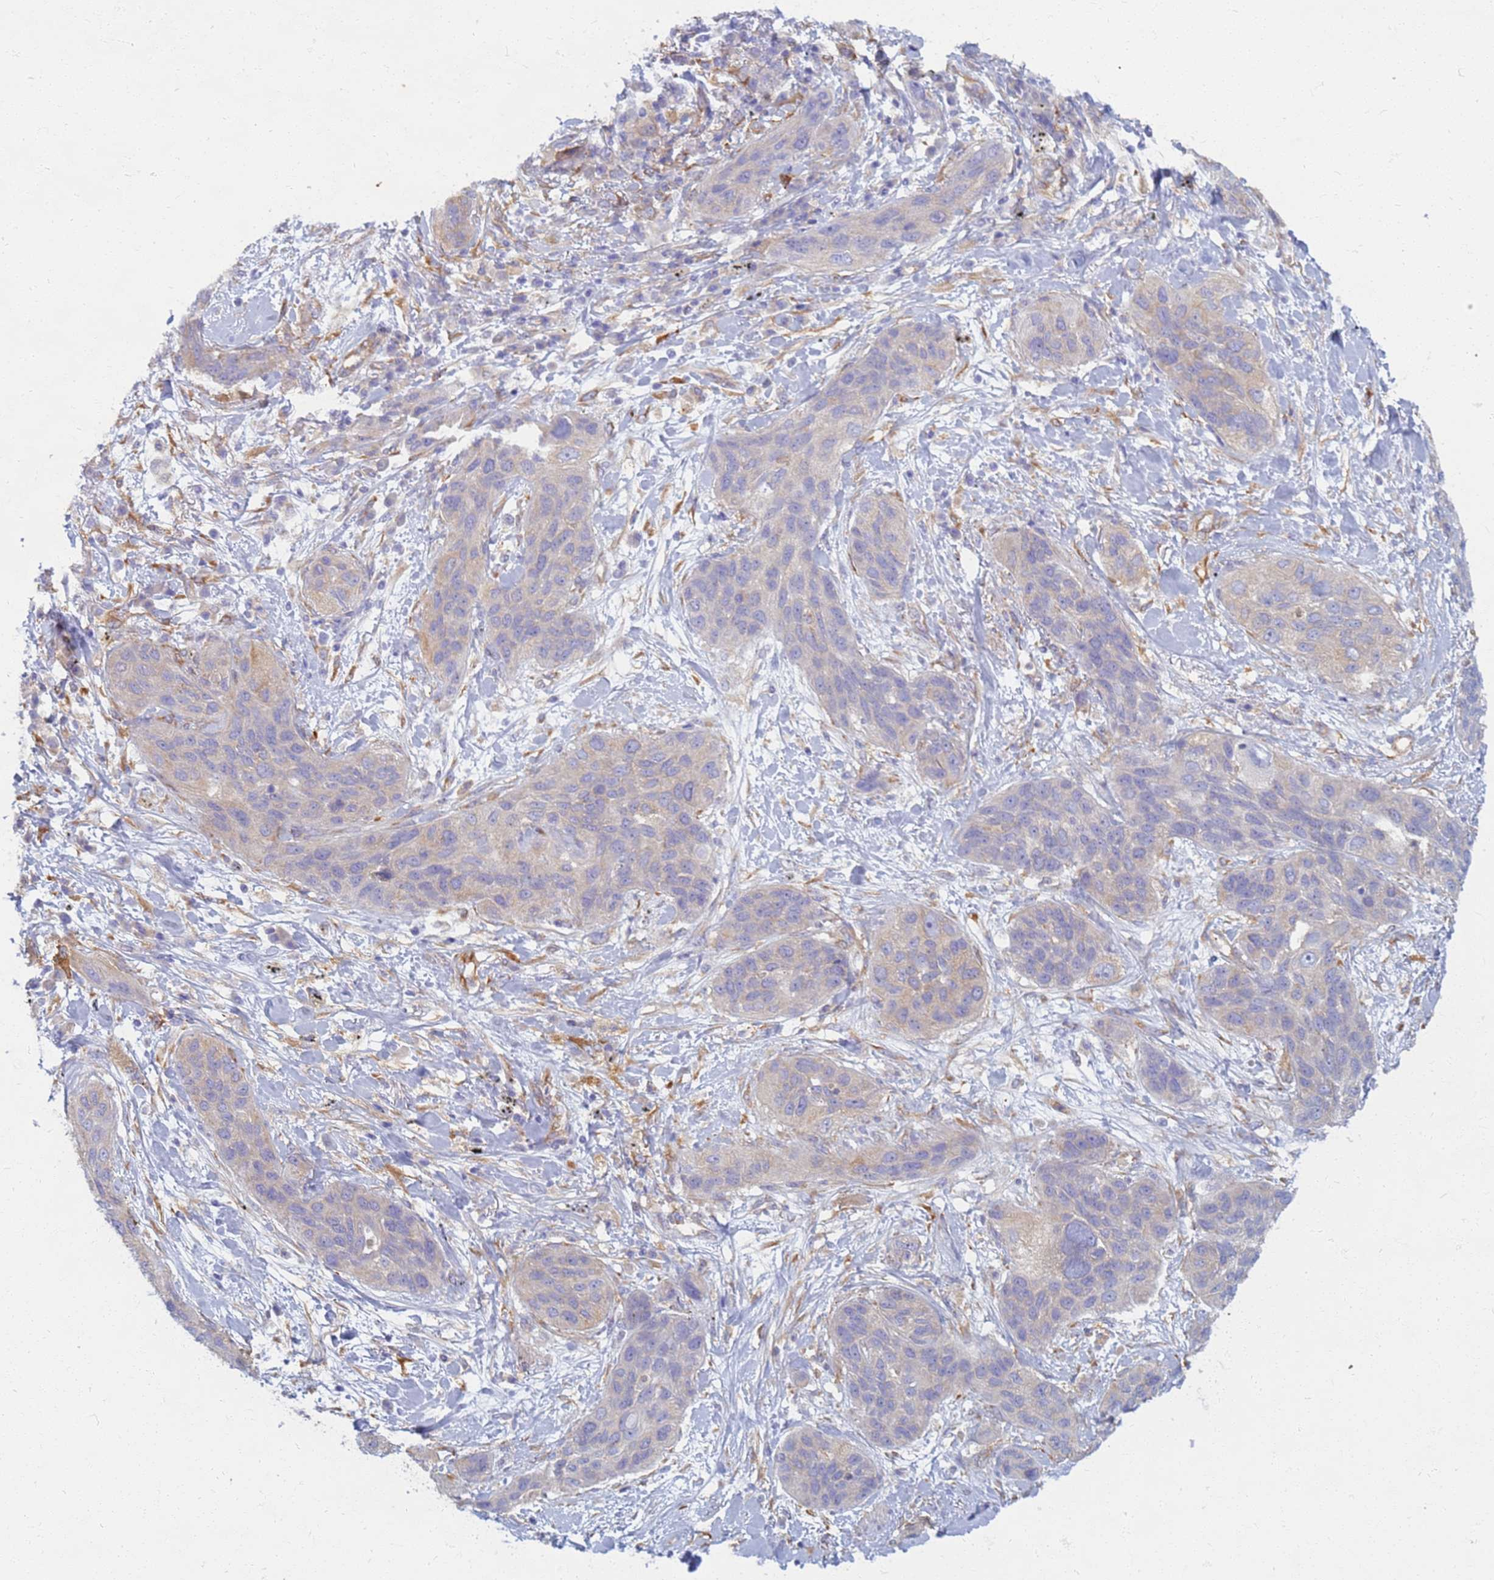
{"staining": {"intensity": "negative", "quantity": "none", "location": "none"}, "tissue": "lung cancer", "cell_type": "Tumor cells", "image_type": "cancer", "snomed": [{"axis": "morphology", "description": "Squamous cell carcinoma, NOS"}, {"axis": "topography", "description": "Lung"}], "caption": "This histopathology image is of lung squamous cell carcinoma stained with immunohistochemistry (IHC) to label a protein in brown with the nuclei are counter-stained blue. There is no positivity in tumor cells. Brightfield microscopy of immunohistochemistry (IHC) stained with DAB (3,3'-diaminobenzidine) (brown) and hematoxylin (blue), captured at high magnification.", "gene": "EEA1", "patient": {"sex": "female", "age": 70}}